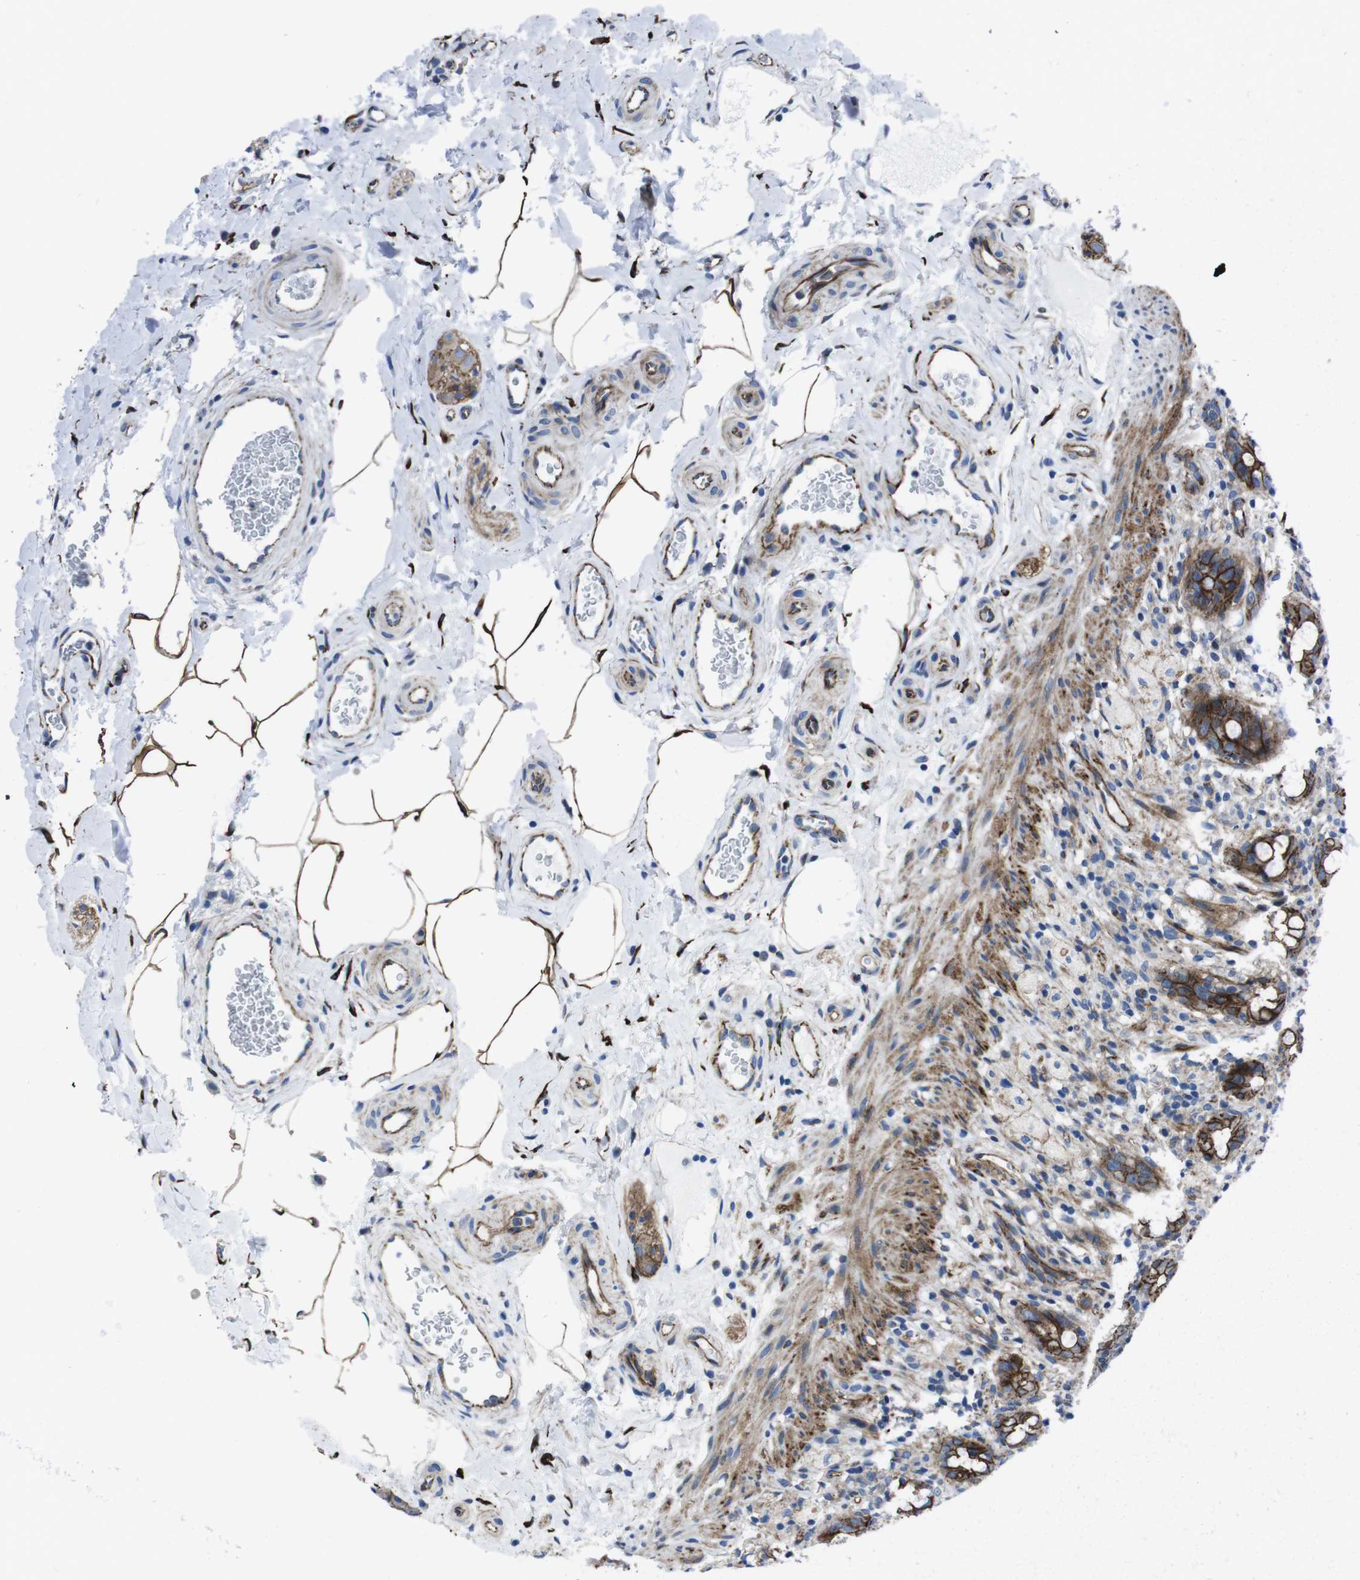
{"staining": {"intensity": "strong", "quantity": ">75%", "location": "cytoplasmic/membranous"}, "tissue": "rectum", "cell_type": "Glandular cells", "image_type": "normal", "snomed": [{"axis": "morphology", "description": "Normal tissue, NOS"}, {"axis": "topography", "description": "Rectum"}], "caption": "DAB immunohistochemical staining of normal human rectum demonstrates strong cytoplasmic/membranous protein staining in approximately >75% of glandular cells.", "gene": "NUMB", "patient": {"sex": "male", "age": 44}}